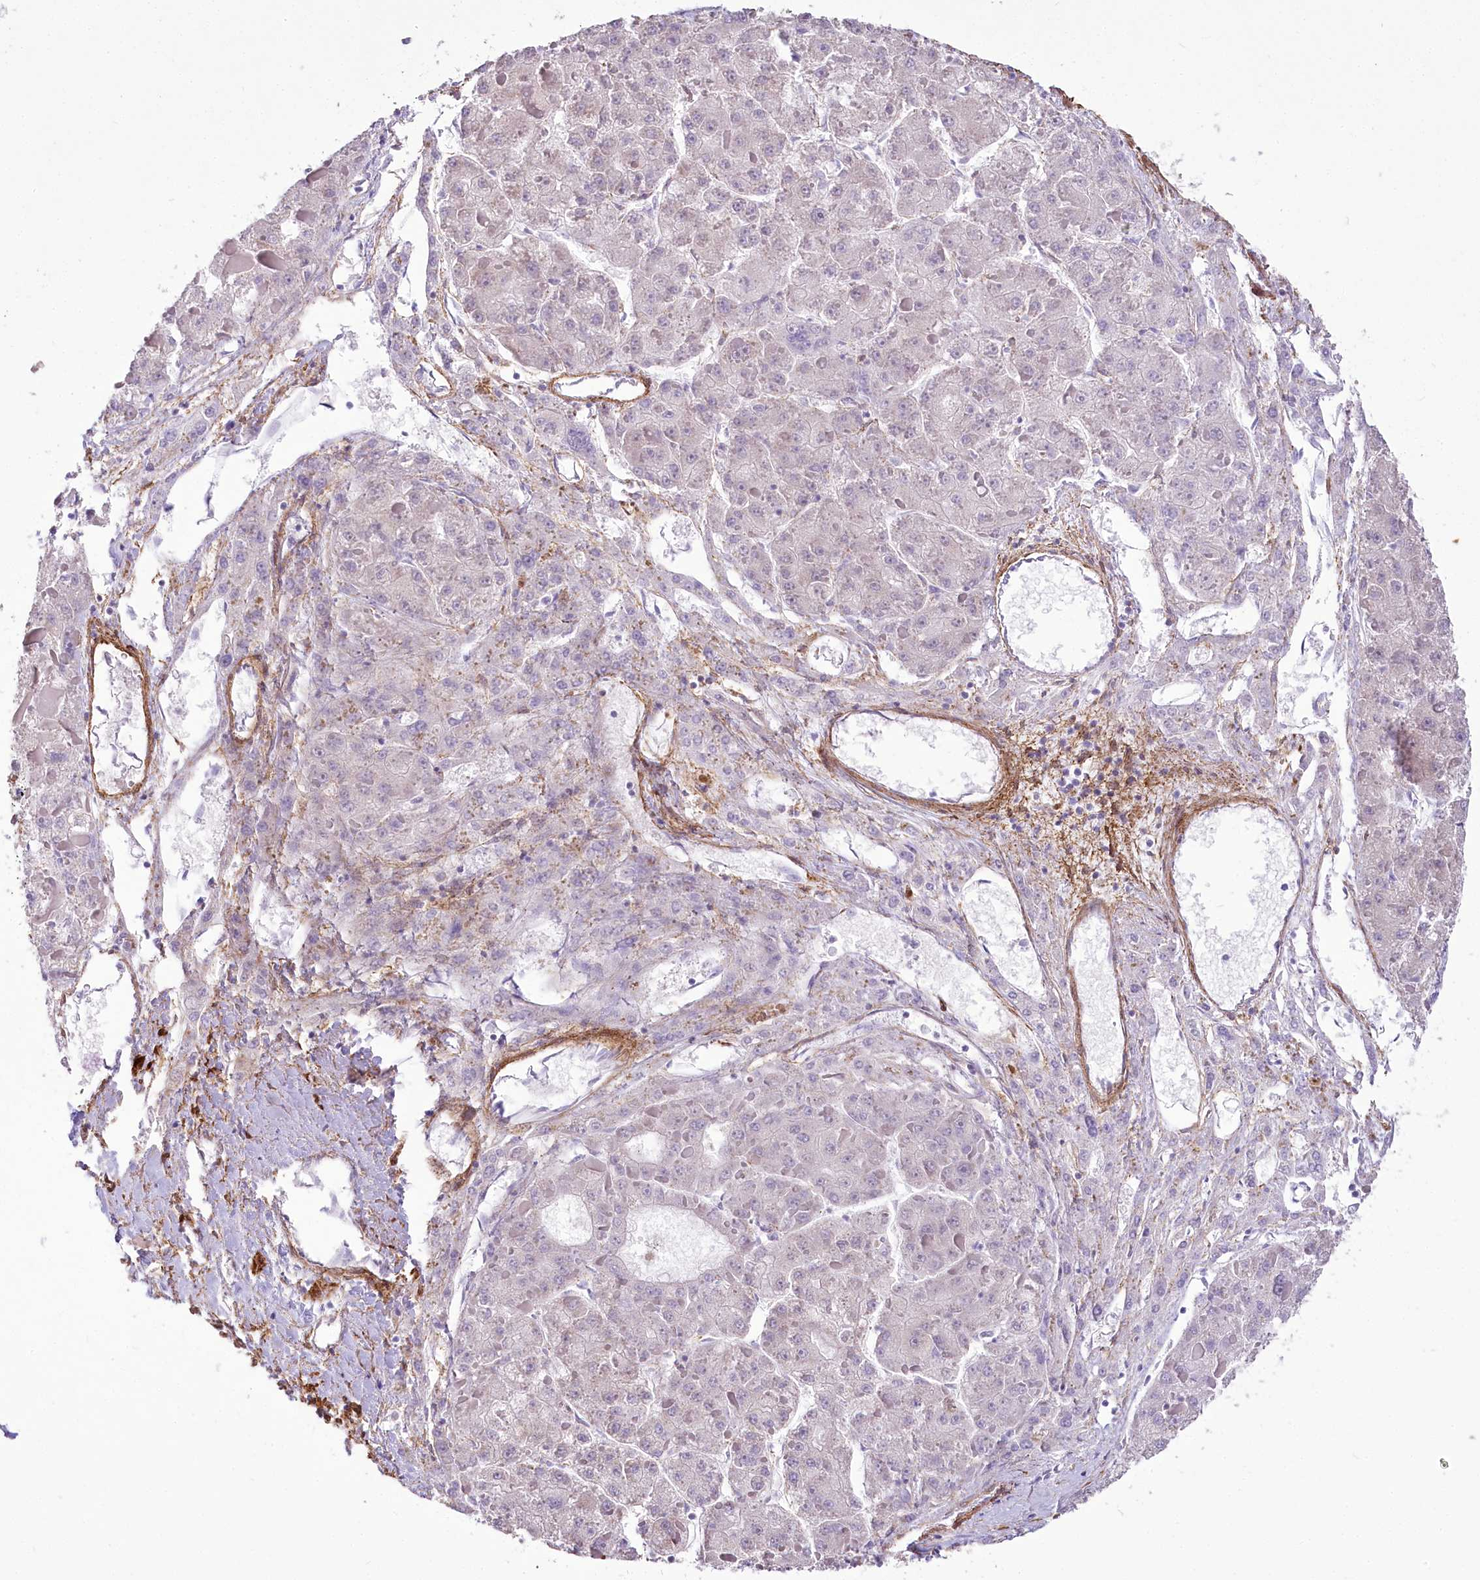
{"staining": {"intensity": "negative", "quantity": "none", "location": "none"}, "tissue": "liver cancer", "cell_type": "Tumor cells", "image_type": "cancer", "snomed": [{"axis": "morphology", "description": "Carcinoma, Hepatocellular, NOS"}, {"axis": "topography", "description": "Liver"}], "caption": "Immunohistochemistry histopathology image of liver cancer stained for a protein (brown), which reveals no expression in tumor cells. (Stains: DAB immunohistochemistry (IHC) with hematoxylin counter stain, Microscopy: brightfield microscopy at high magnification).", "gene": "SYNPO2", "patient": {"sex": "female", "age": 73}}